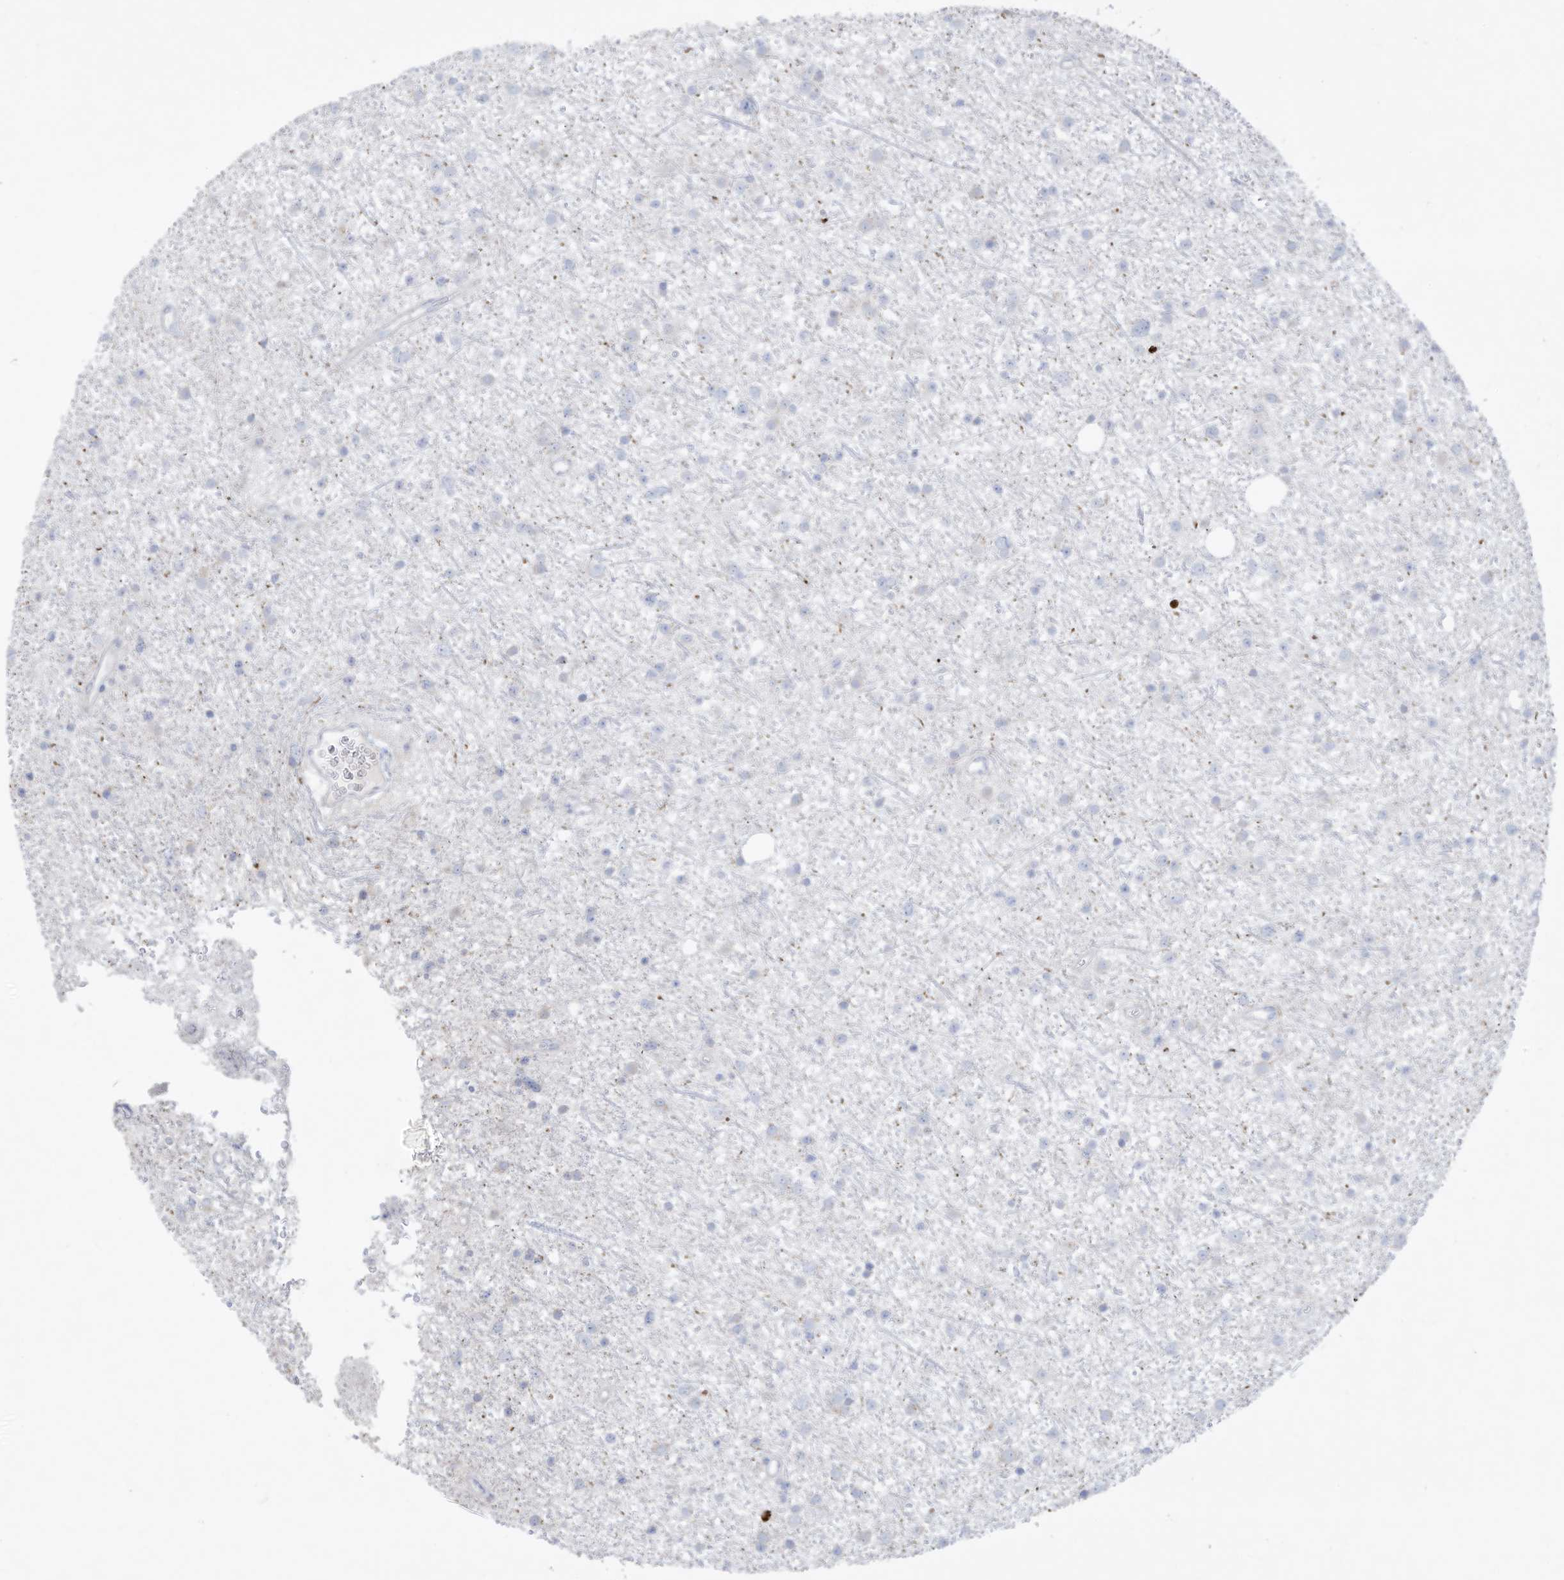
{"staining": {"intensity": "negative", "quantity": "none", "location": "none"}, "tissue": "glioma", "cell_type": "Tumor cells", "image_type": "cancer", "snomed": [{"axis": "morphology", "description": "Glioma, malignant, Low grade"}, {"axis": "topography", "description": "Cerebral cortex"}], "caption": "A high-resolution photomicrograph shows immunohistochemistry staining of low-grade glioma (malignant), which shows no significant staining in tumor cells.", "gene": "THNSL2", "patient": {"sex": "female", "age": 39}}